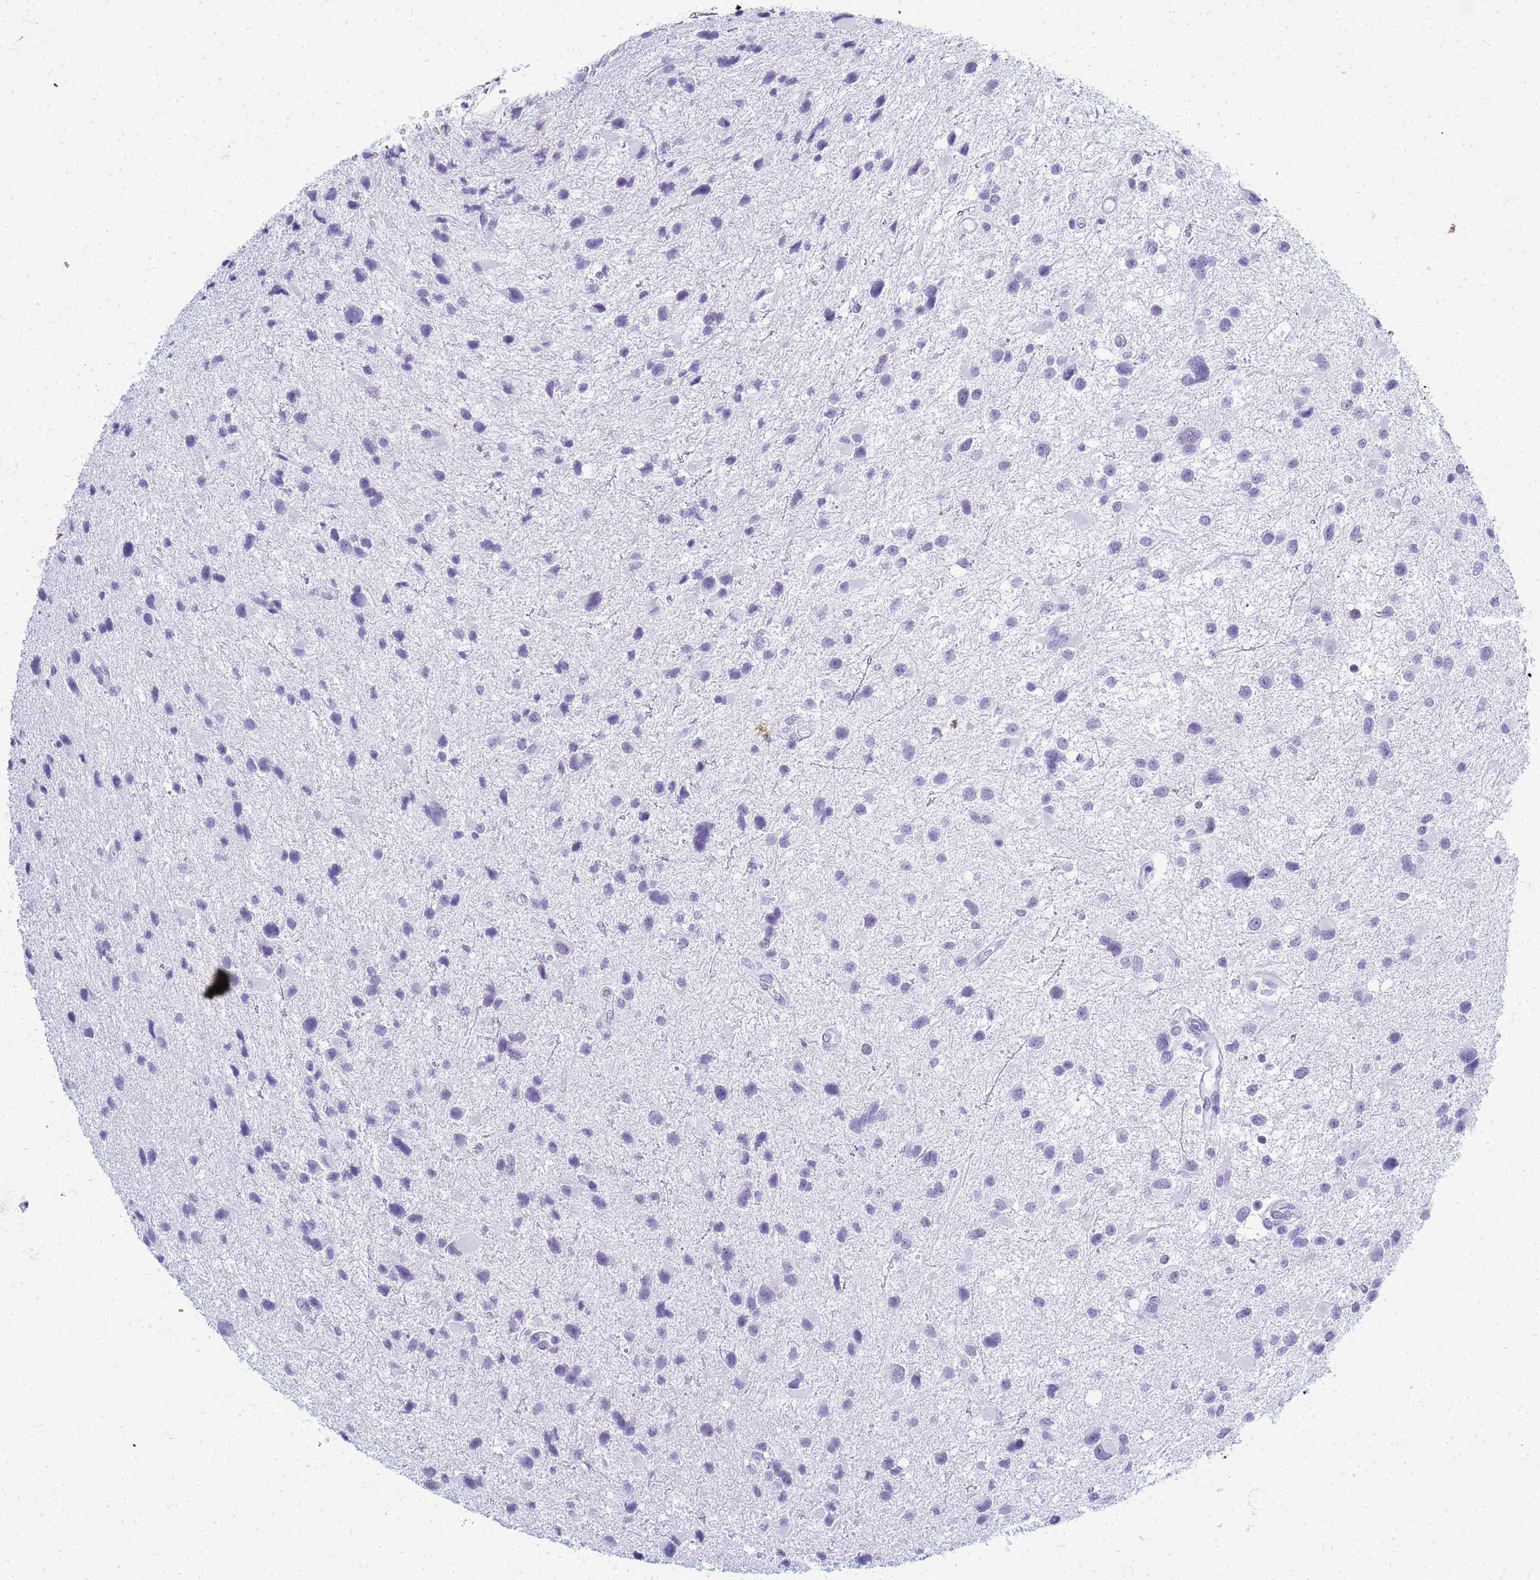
{"staining": {"intensity": "negative", "quantity": "none", "location": "none"}, "tissue": "glioma", "cell_type": "Tumor cells", "image_type": "cancer", "snomed": [{"axis": "morphology", "description": "Glioma, malignant, Low grade"}, {"axis": "topography", "description": "Brain"}], "caption": "Histopathology image shows no protein staining in tumor cells of malignant glioma (low-grade) tissue.", "gene": "SLC7A9", "patient": {"sex": "female", "age": 32}}